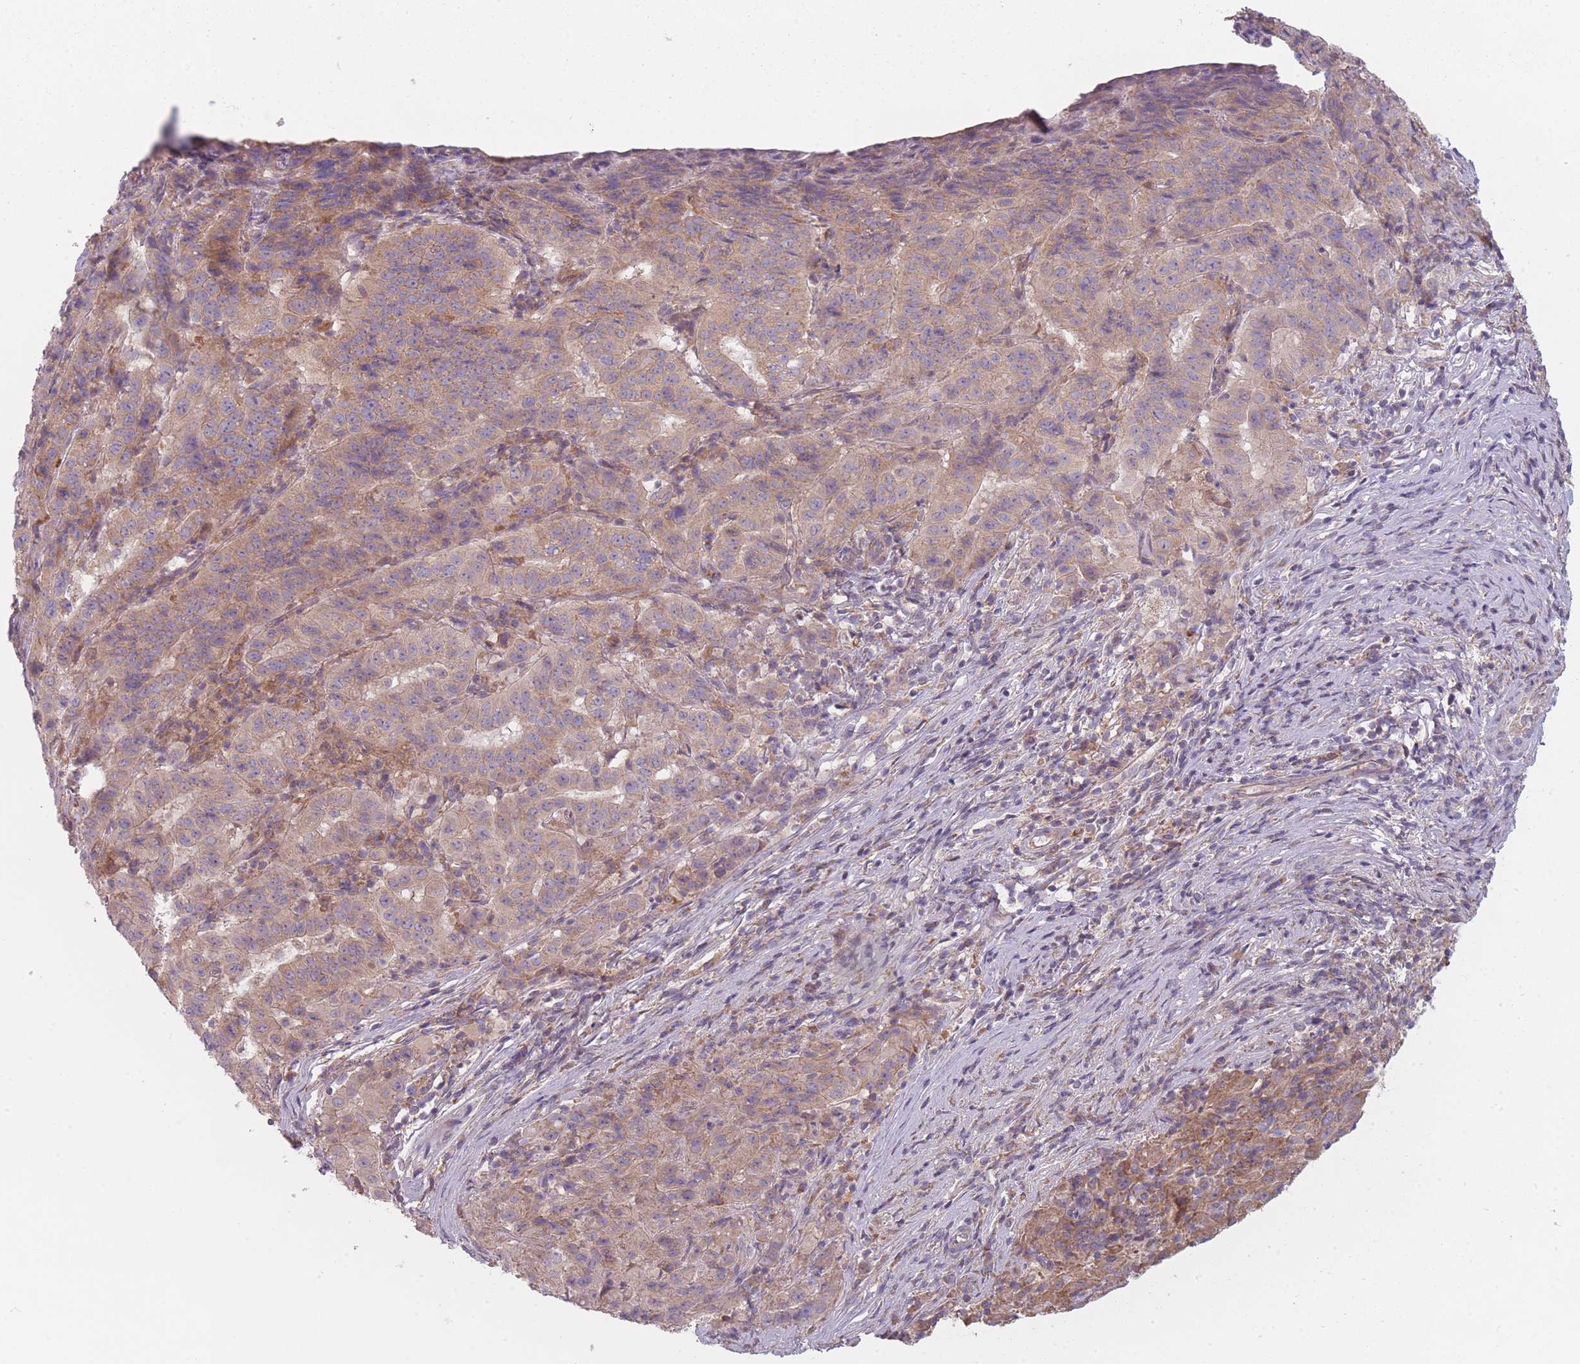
{"staining": {"intensity": "moderate", "quantity": ">75%", "location": "cytoplasmic/membranous"}, "tissue": "pancreatic cancer", "cell_type": "Tumor cells", "image_type": "cancer", "snomed": [{"axis": "morphology", "description": "Adenocarcinoma, NOS"}, {"axis": "topography", "description": "Pancreas"}], "caption": "DAB (3,3'-diaminobenzidine) immunohistochemical staining of human pancreatic adenocarcinoma exhibits moderate cytoplasmic/membranous protein staining in about >75% of tumor cells. The staining is performed using DAB (3,3'-diaminobenzidine) brown chromogen to label protein expression. The nuclei are counter-stained blue using hematoxylin.", "gene": "NT5DC2", "patient": {"sex": "male", "age": 63}}